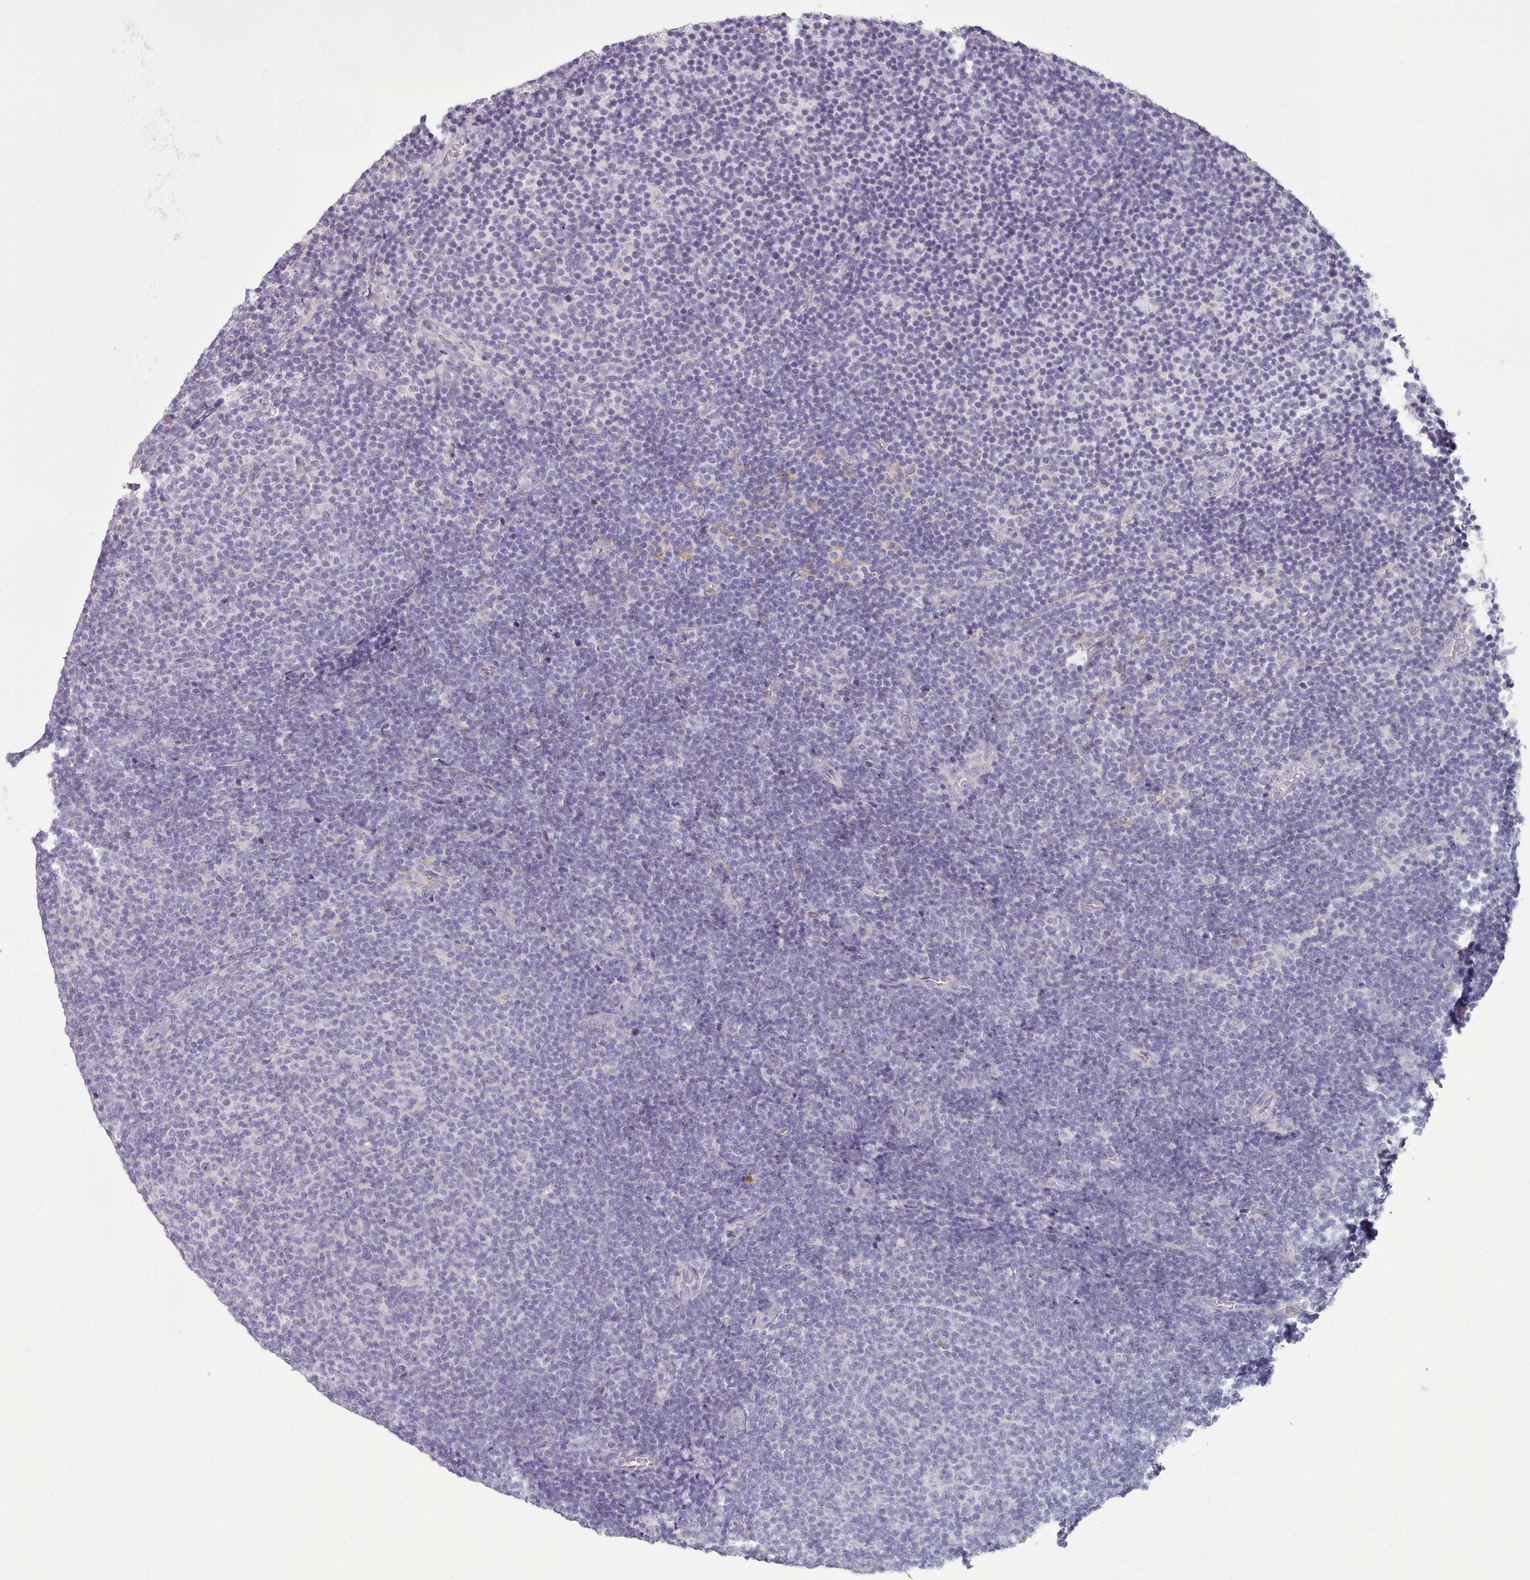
{"staining": {"intensity": "negative", "quantity": "none", "location": "none"}, "tissue": "lymphoma", "cell_type": "Tumor cells", "image_type": "cancer", "snomed": [{"axis": "morphology", "description": "Malignant lymphoma, non-Hodgkin's type, Low grade"}, {"axis": "topography", "description": "Lymph node"}], "caption": "Lymphoma was stained to show a protein in brown. There is no significant staining in tumor cells. (DAB IHC, high magnification).", "gene": "DPF1", "patient": {"sex": "male", "age": 66}}